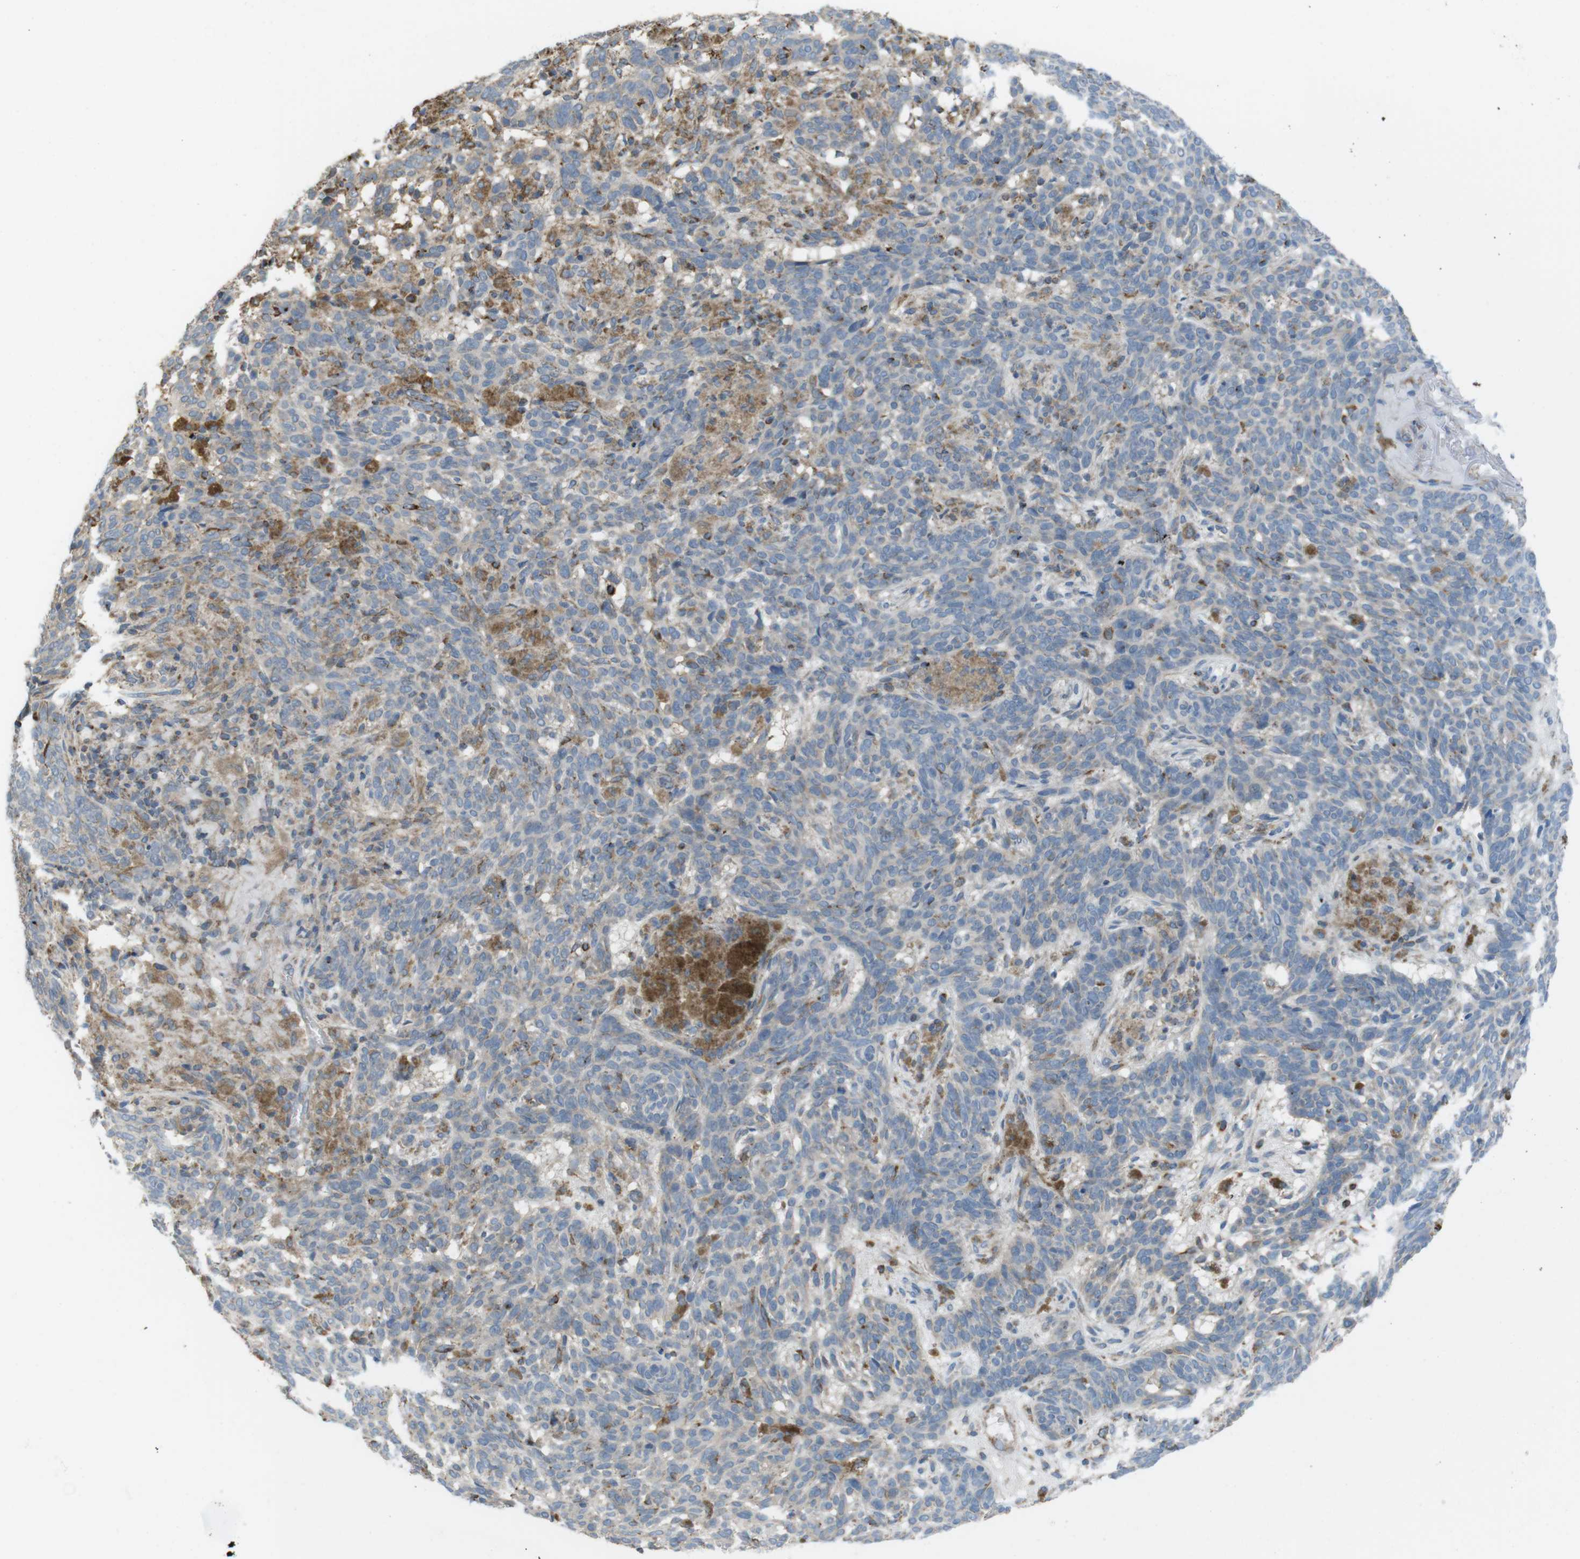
{"staining": {"intensity": "weak", "quantity": "25%-75%", "location": "cytoplasmic/membranous"}, "tissue": "skin cancer", "cell_type": "Tumor cells", "image_type": "cancer", "snomed": [{"axis": "morphology", "description": "Basal cell carcinoma"}, {"axis": "topography", "description": "Skin"}], "caption": "Immunohistochemical staining of human skin cancer (basal cell carcinoma) exhibits weak cytoplasmic/membranous protein positivity in approximately 25%-75% of tumor cells.", "gene": "GRIK2", "patient": {"sex": "male", "age": 85}}